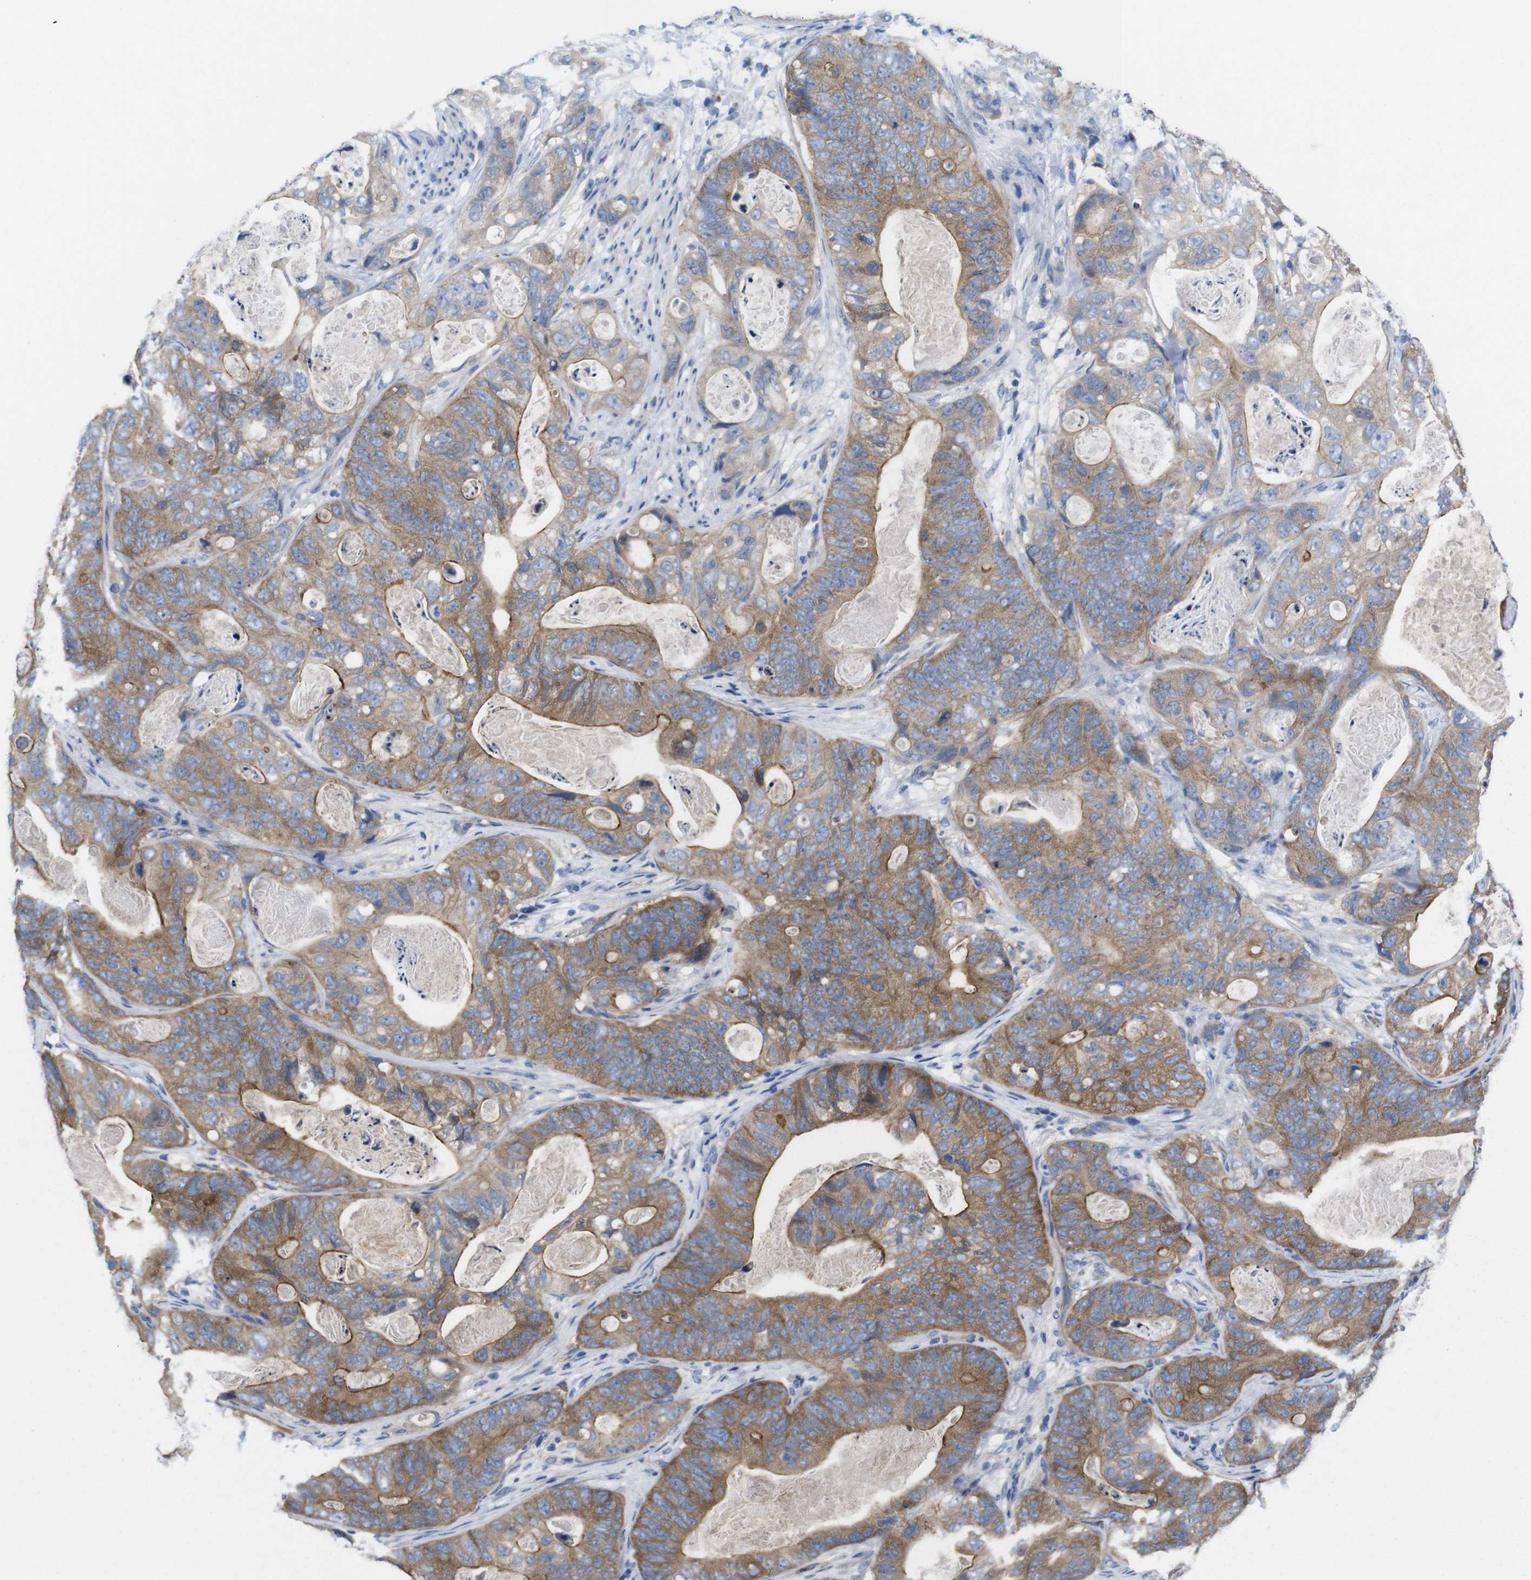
{"staining": {"intensity": "moderate", "quantity": ">75%", "location": "cytoplasmic/membranous"}, "tissue": "stomach cancer", "cell_type": "Tumor cells", "image_type": "cancer", "snomed": [{"axis": "morphology", "description": "Adenocarcinoma, NOS"}, {"axis": "topography", "description": "Stomach"}], "caption": "Brown immunohistochemical staining in stomach adenocarcinoma shows moderate cytoplasmic/membranous positivity in approximately >75% of tumor cells.", "gene": "USH1C", "patient": {"sex": "female", "age": 89}}